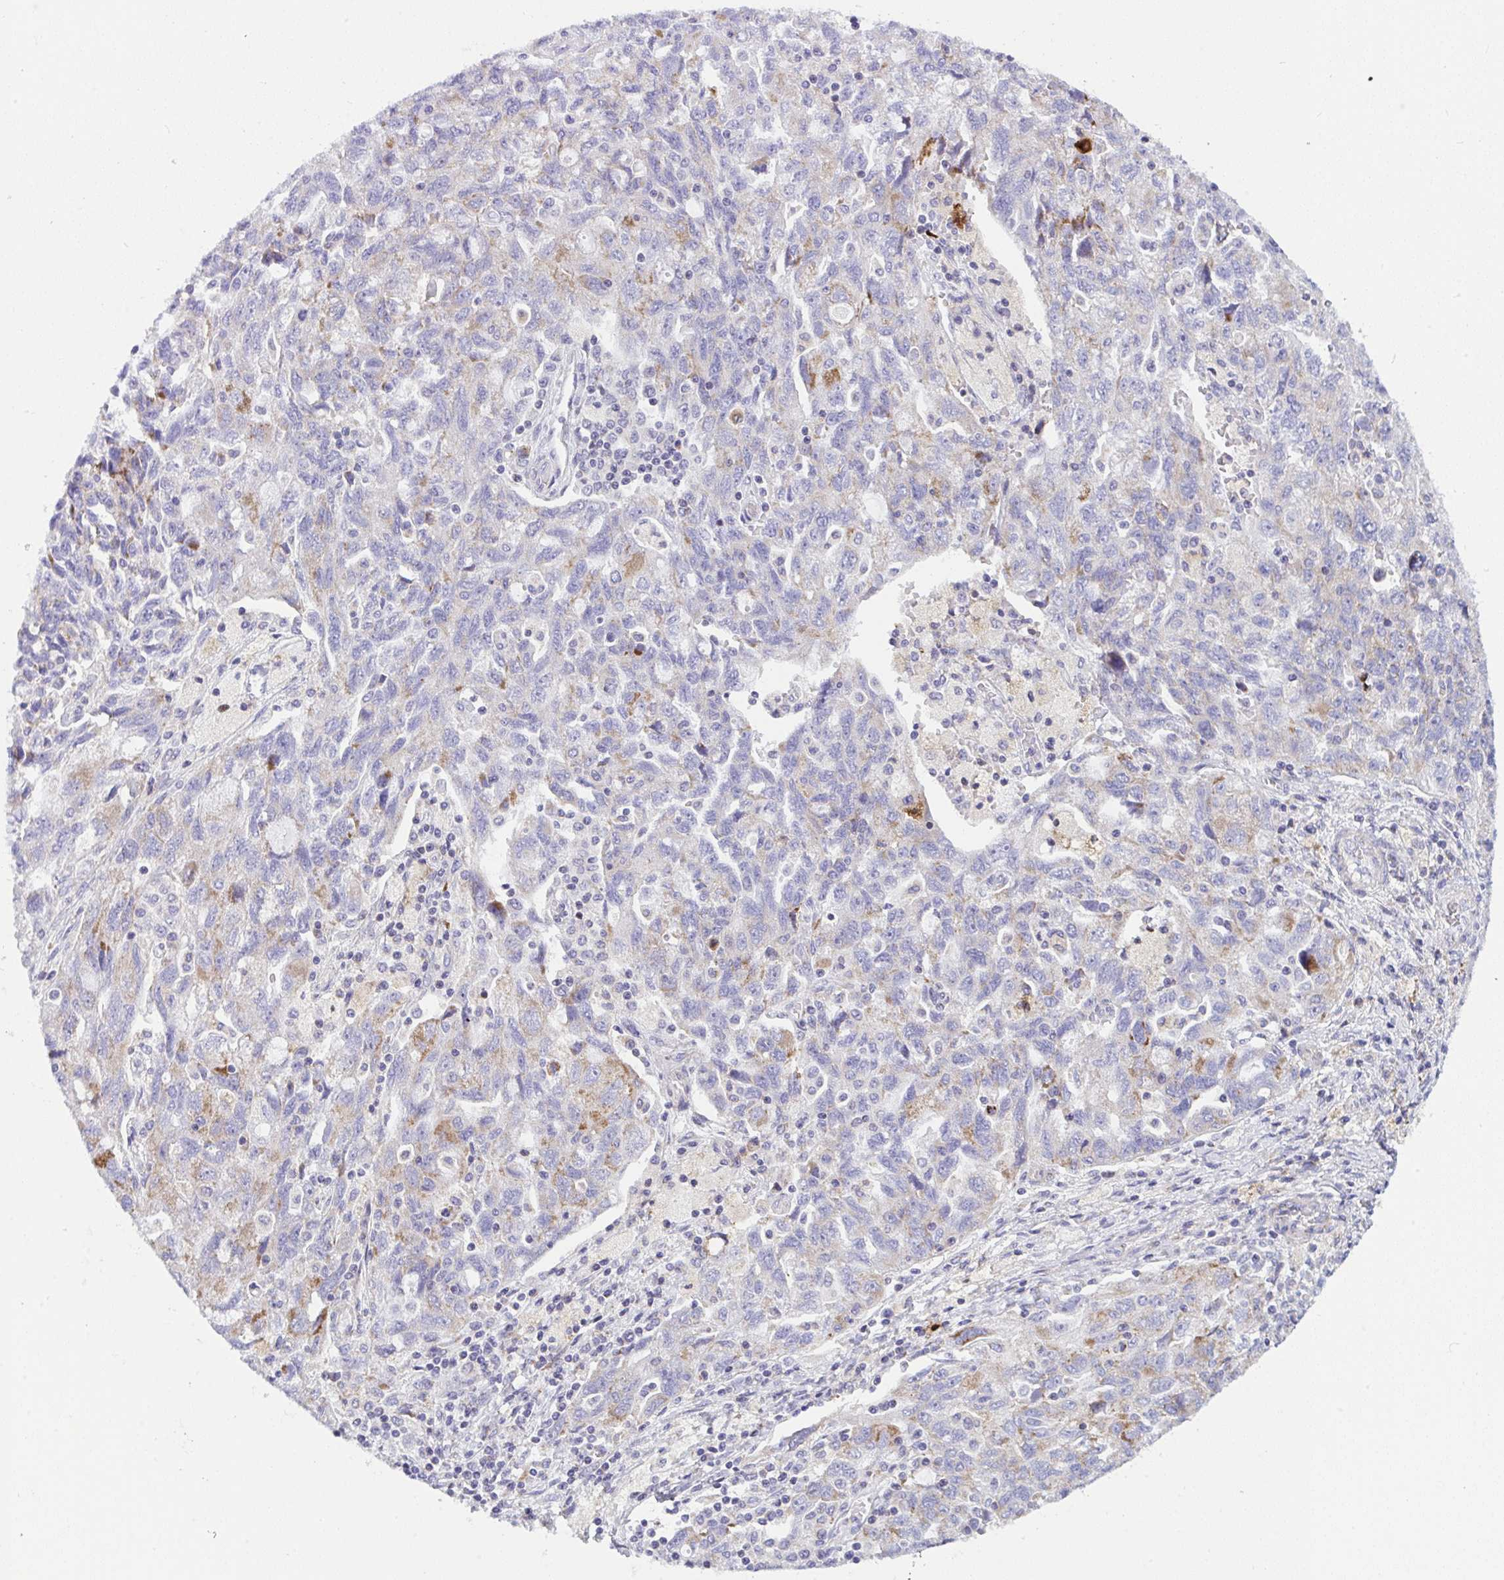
{"staining": {"intensity": "moderate", "quantity": "<25%", "location": "cytoplasmic/membranous"}, "tissue": "ovarian cancer", "cell_type": "Tumor cells", "image_type": "cancer", "snomed": [{"axis": "morphology", "description": "Carcinoma, NOS"}, {"axis": "morphology", "description": "Cystadenocarcinoma, serous, NOS"}, {"axis": "topography", "description": "Ovary"}], "caption": "Tumor cells display moderate cytoplasmic/membranous positivity in approximately <25% of cells in ovarian cancer.", "gene": "DTX3", "patient": {"sex": "female", "age": 69}}